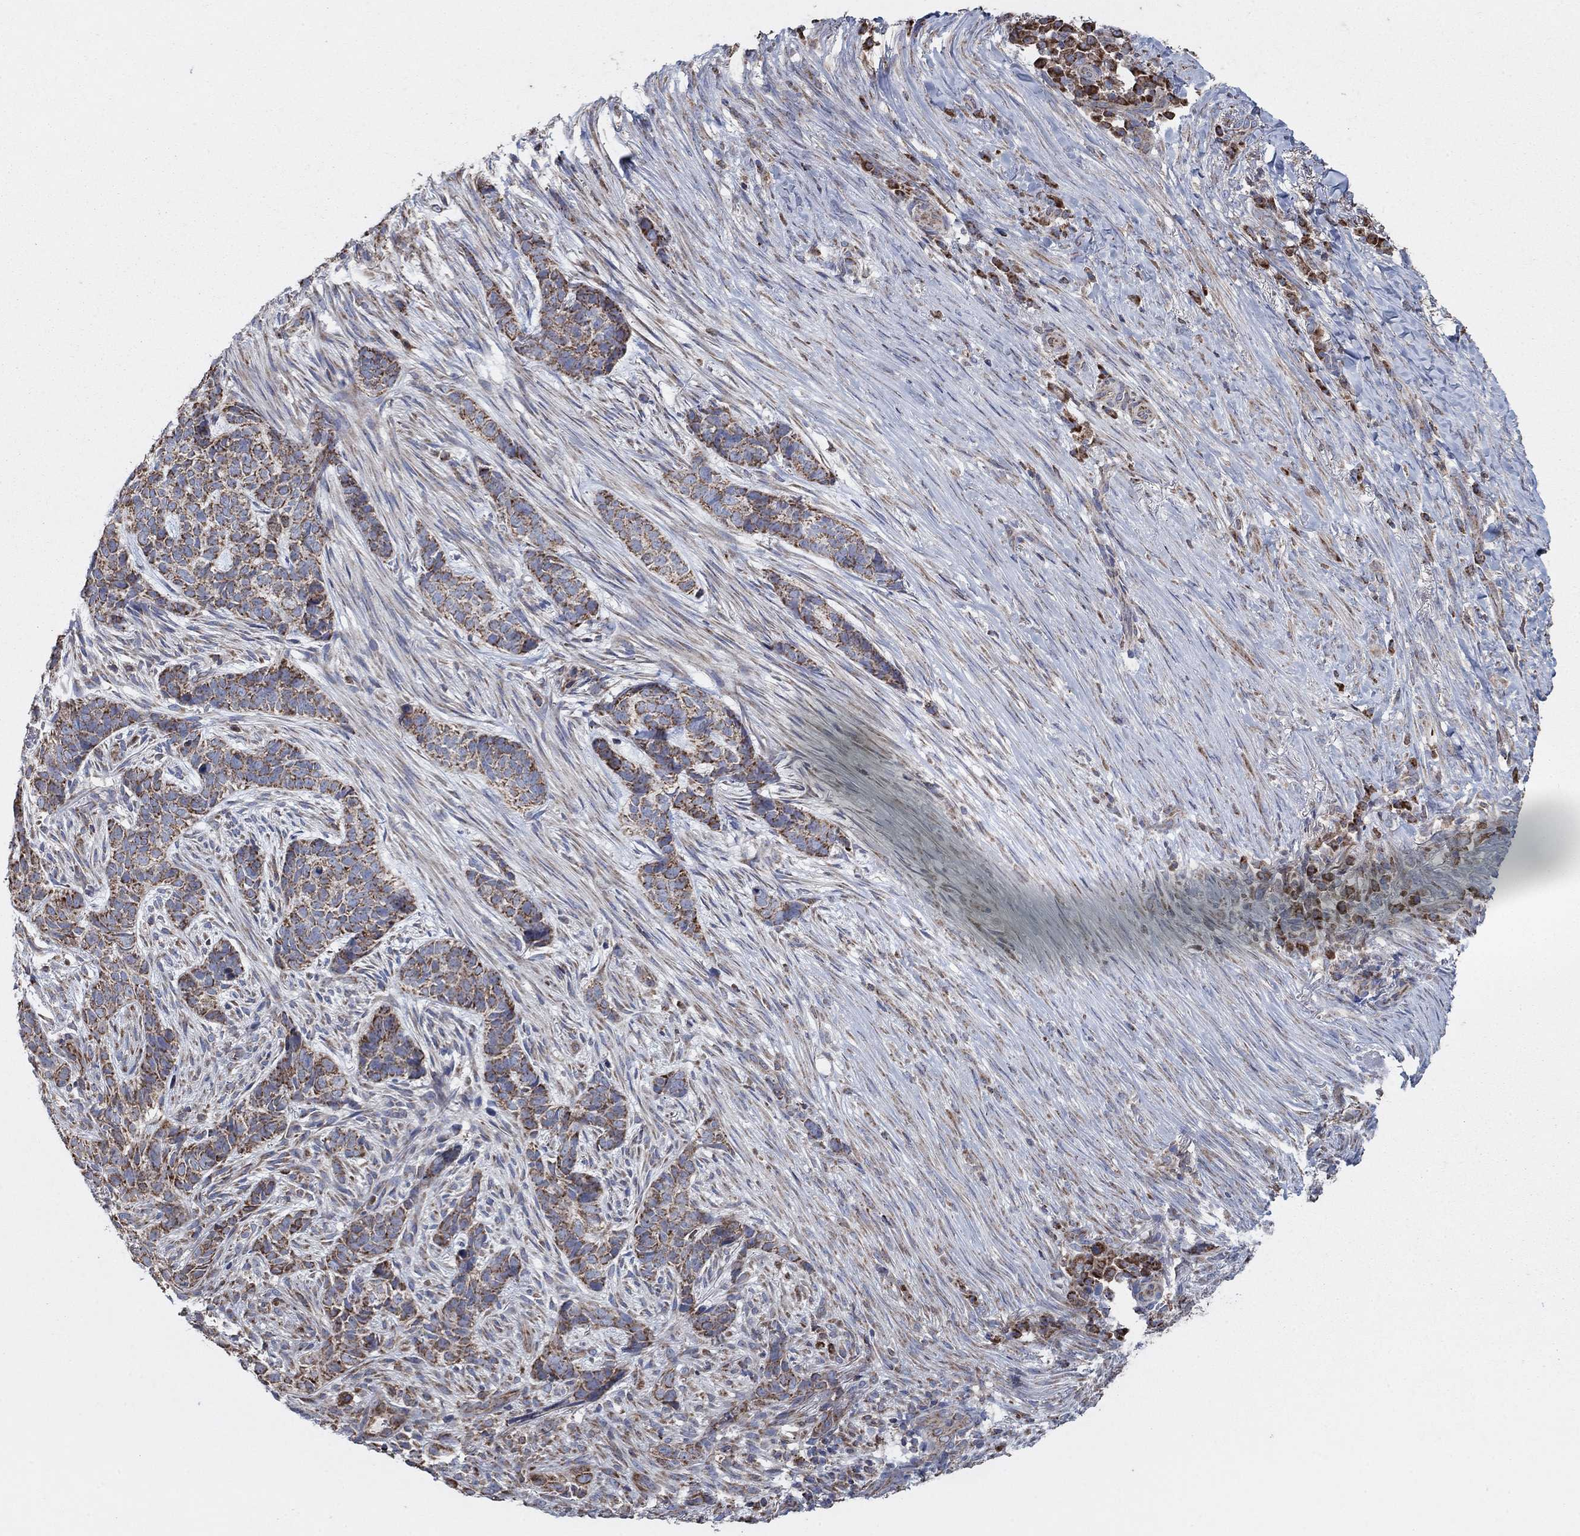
{"staining": {"intensity": "strong", "quantity": "25%-75%", "location": "cytoplasmic/membranous"}, "tissue": "skin cancer", "cell_type": "Tumor cells", "image_type": "cancer", "snomed": [{"axis": "morphology", "description": "Basal cell carcinoma"}, {"axis": "topography", "description": "Skin"}], "caption": "Basal cell carcinoma (skin) stained with a brown dye shows strong cytoplasmic/membranous positive expression in approximately 25%-75% of tumor cells.", "gene": "NCEH1", "patient": {"sex": "female", "age": 69}}